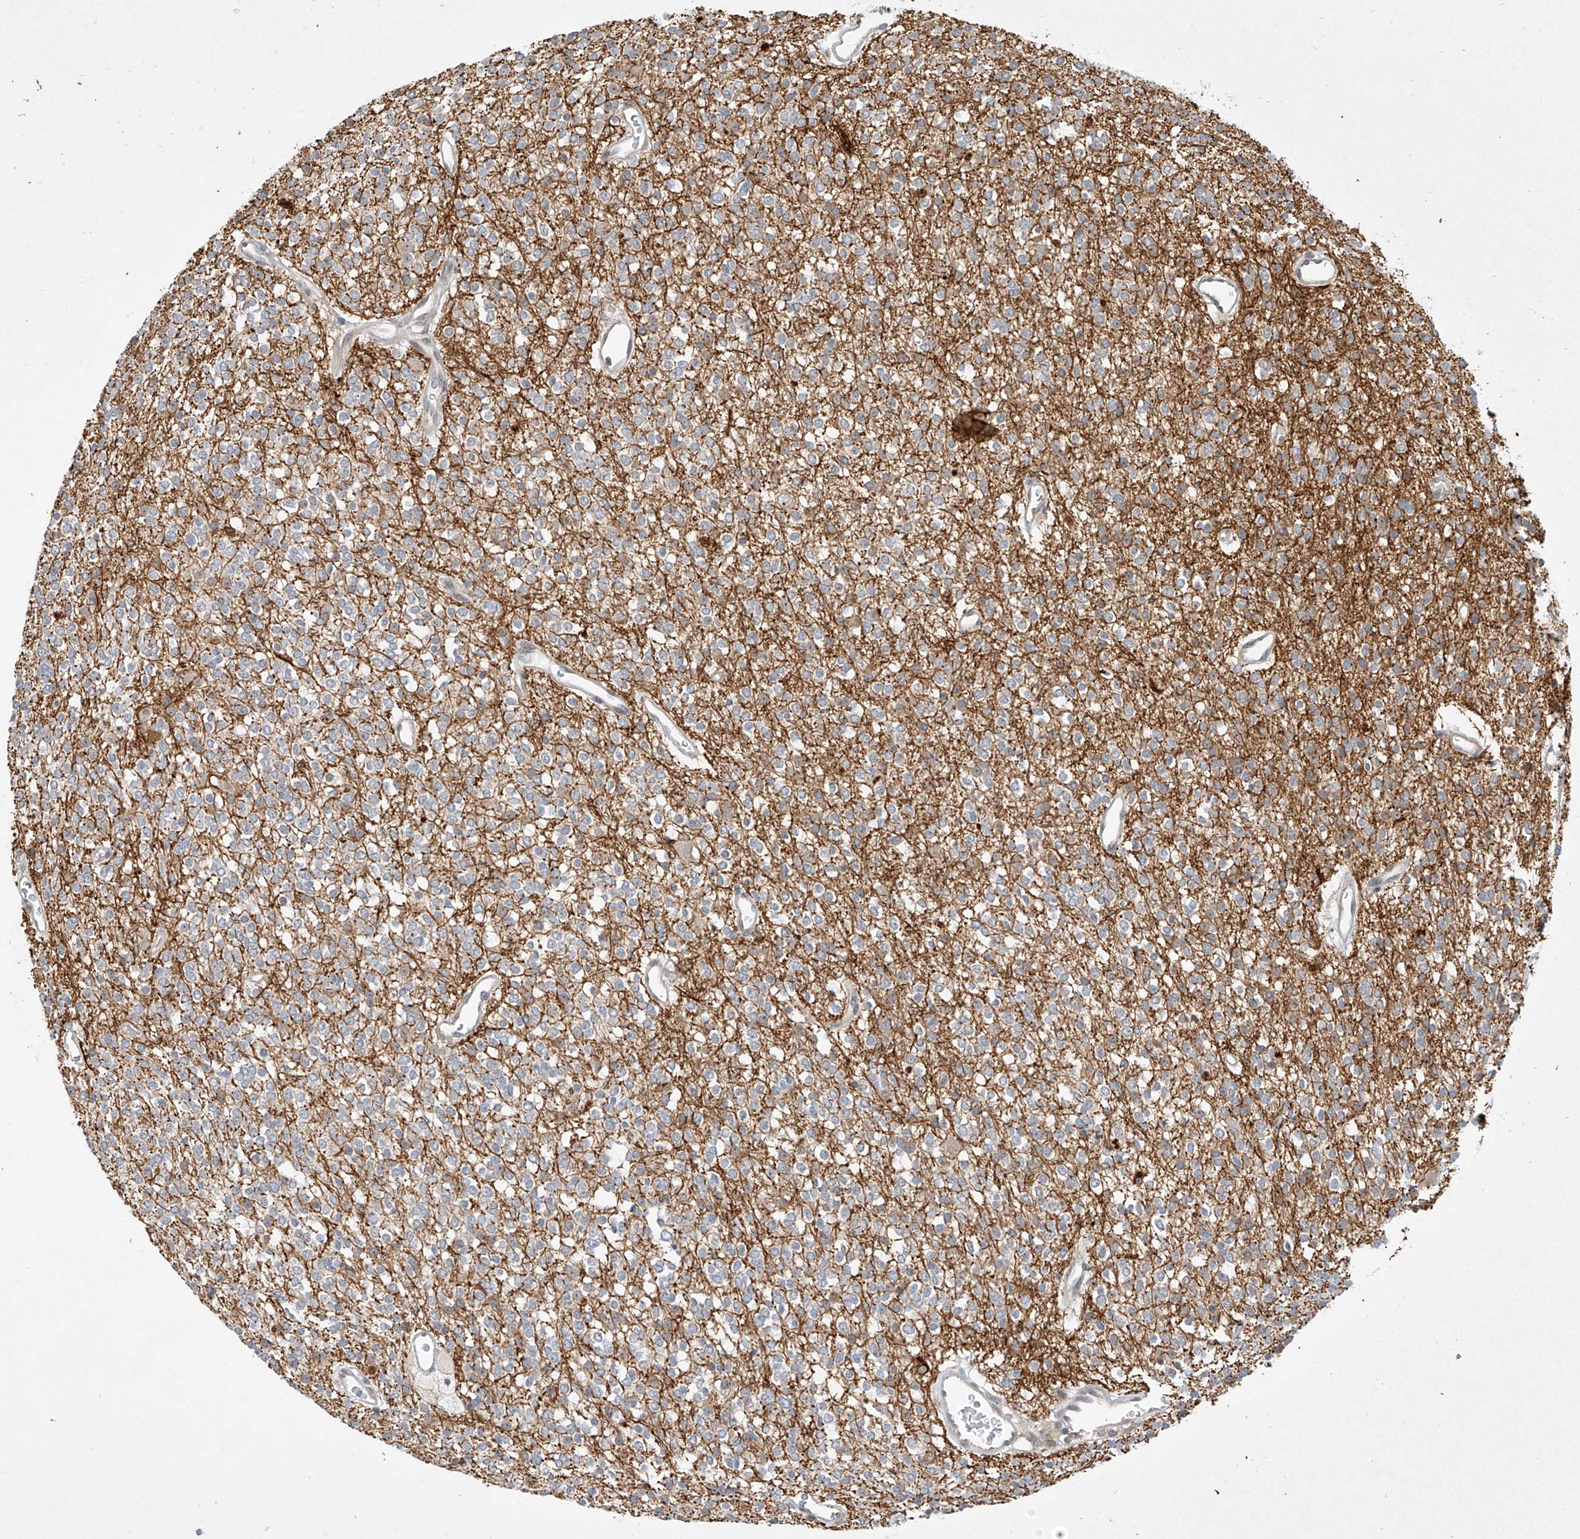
{"staining": {"intensity": "weak", "quantity": "<25%", "location": "cytoplasmic/membranous"}, "tissue": "glioma", "cell_type": "Tumor cells", "image_type": "cancer", "snomed": [{"axis": "morphology", "description": "Glioma, malignant, High grade"}, {"axis": "topography", "description": "Brain"}], "caption": "Immunohistochemical staining of glioma shows no significant staining in tumor cells. (Brightfield microscopy of DAB (3,3'-diaminobenzidine) immunohistochemistry (IHC) at high magnification).", "gene": "TASP1", "patient": {"sex": "male", "age": 34}}